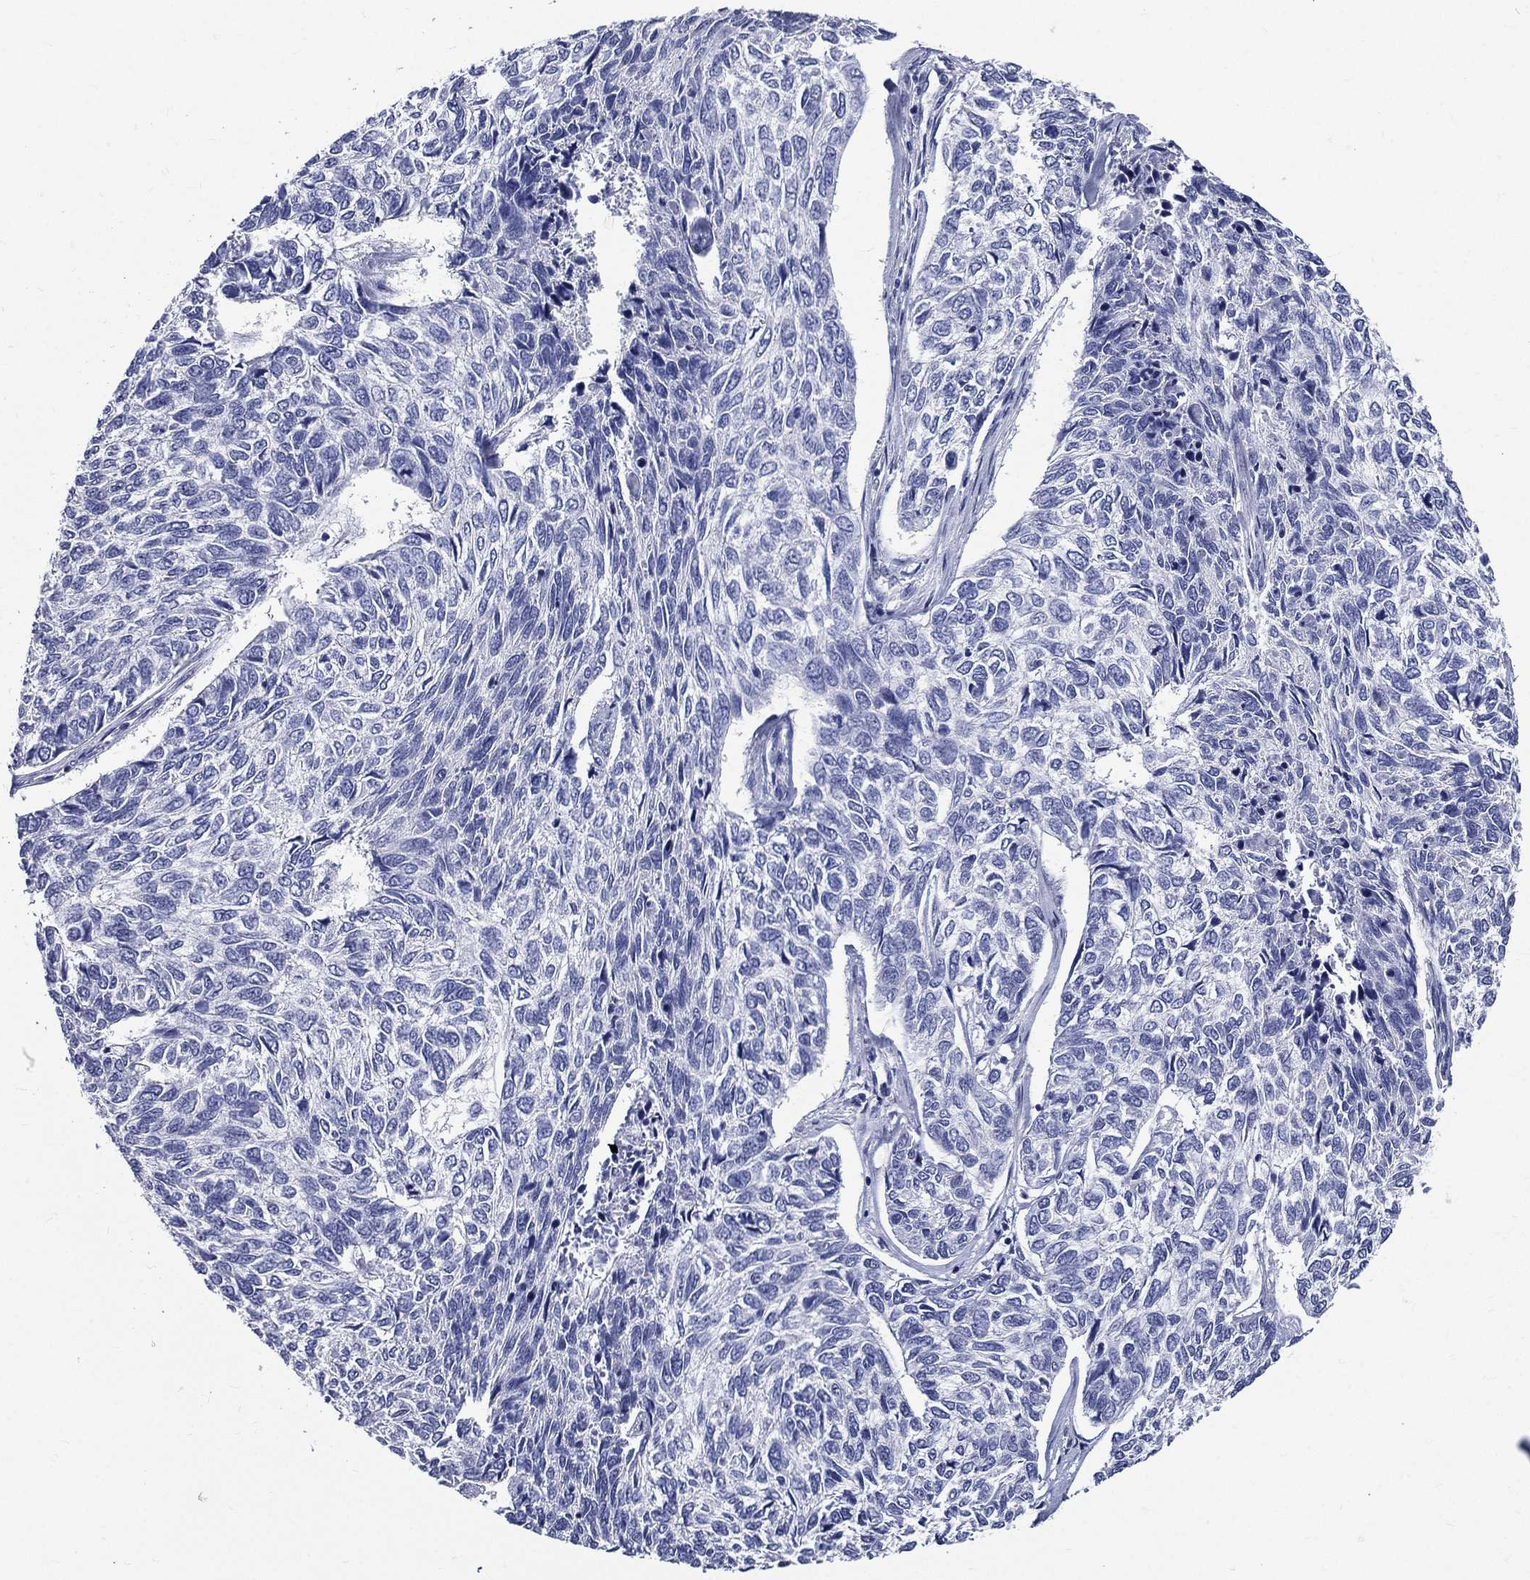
{"staining": {"intensity": "negative", "quantity": "none", "location": "none"}, "tissue": "skin cancer", "cell_type": "Tumor cells", "image_type": "cancer", "snomed": [{"axis": "morphology", "description": "Basal cell carcinoma"}, {"axis": "topography", "description": "Skin"}], "caption": "Micrograph shows no protein expression in tumor cells of basal cell carcinoma (skin) tissue.", "gene": "DPYS", "patient": {"sex": "female", "age": 65}}